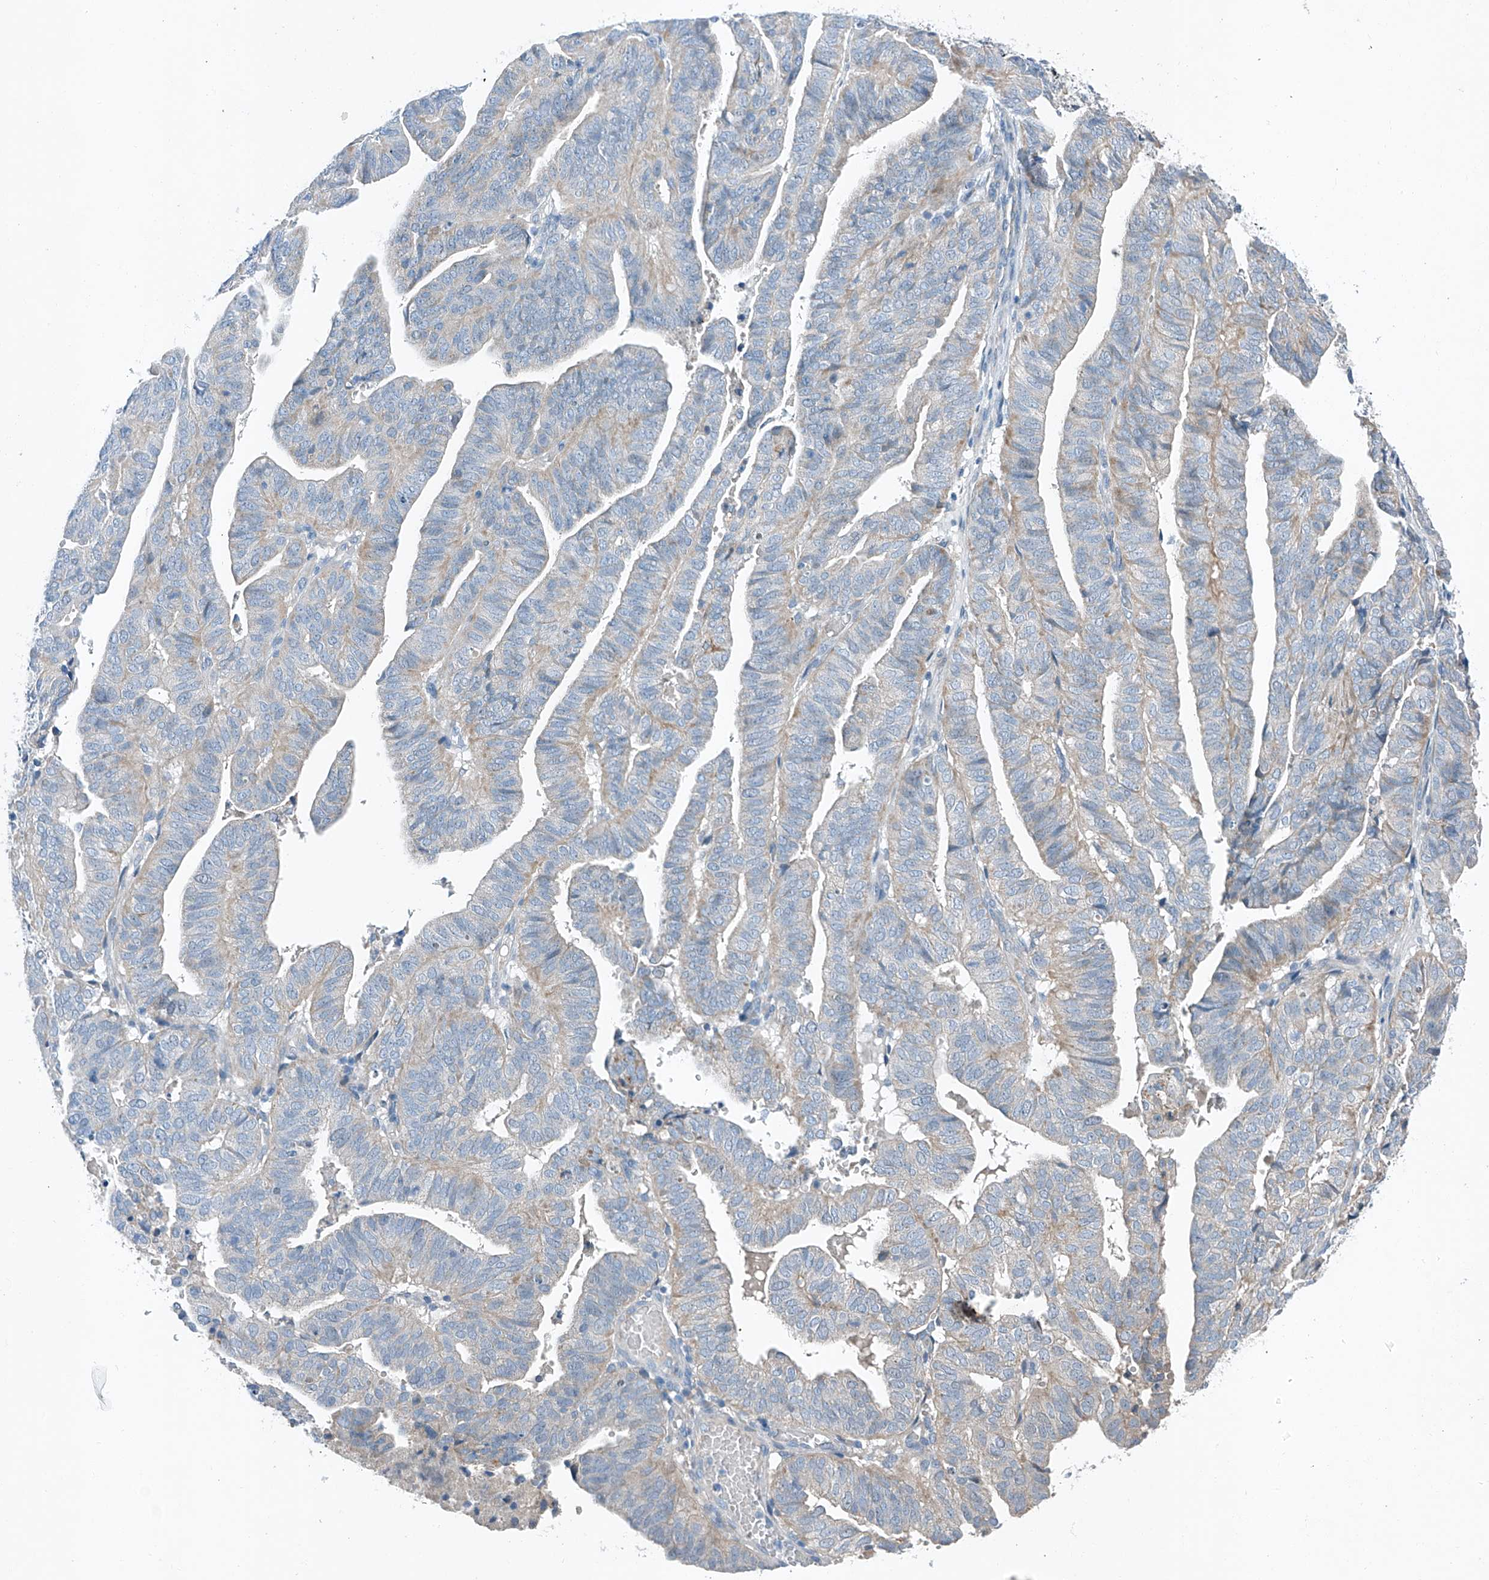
{"staining": {"intensity": "negative", "quantity": "none", "location": "none"}, "tissue": "endometrial cancer", "cell_type": "Tumor cells", "image_type": "cancer", "snomed": [{"axis": "morphology", "description": "Adenocarcinoma, NOS"}, {"axis": "topography", "description": "Uterus"}], "caption": "Tumor cells show no significant staining in endometrial cancer (adenocarcinoma). The staining is performed using DAB (3,3'-diaminobenzidine) brown chromogen with nuclei counter-stained in using hematoxylin.", "gene": "MDGA1", "patient": {"sex": "female", "age": 77}}